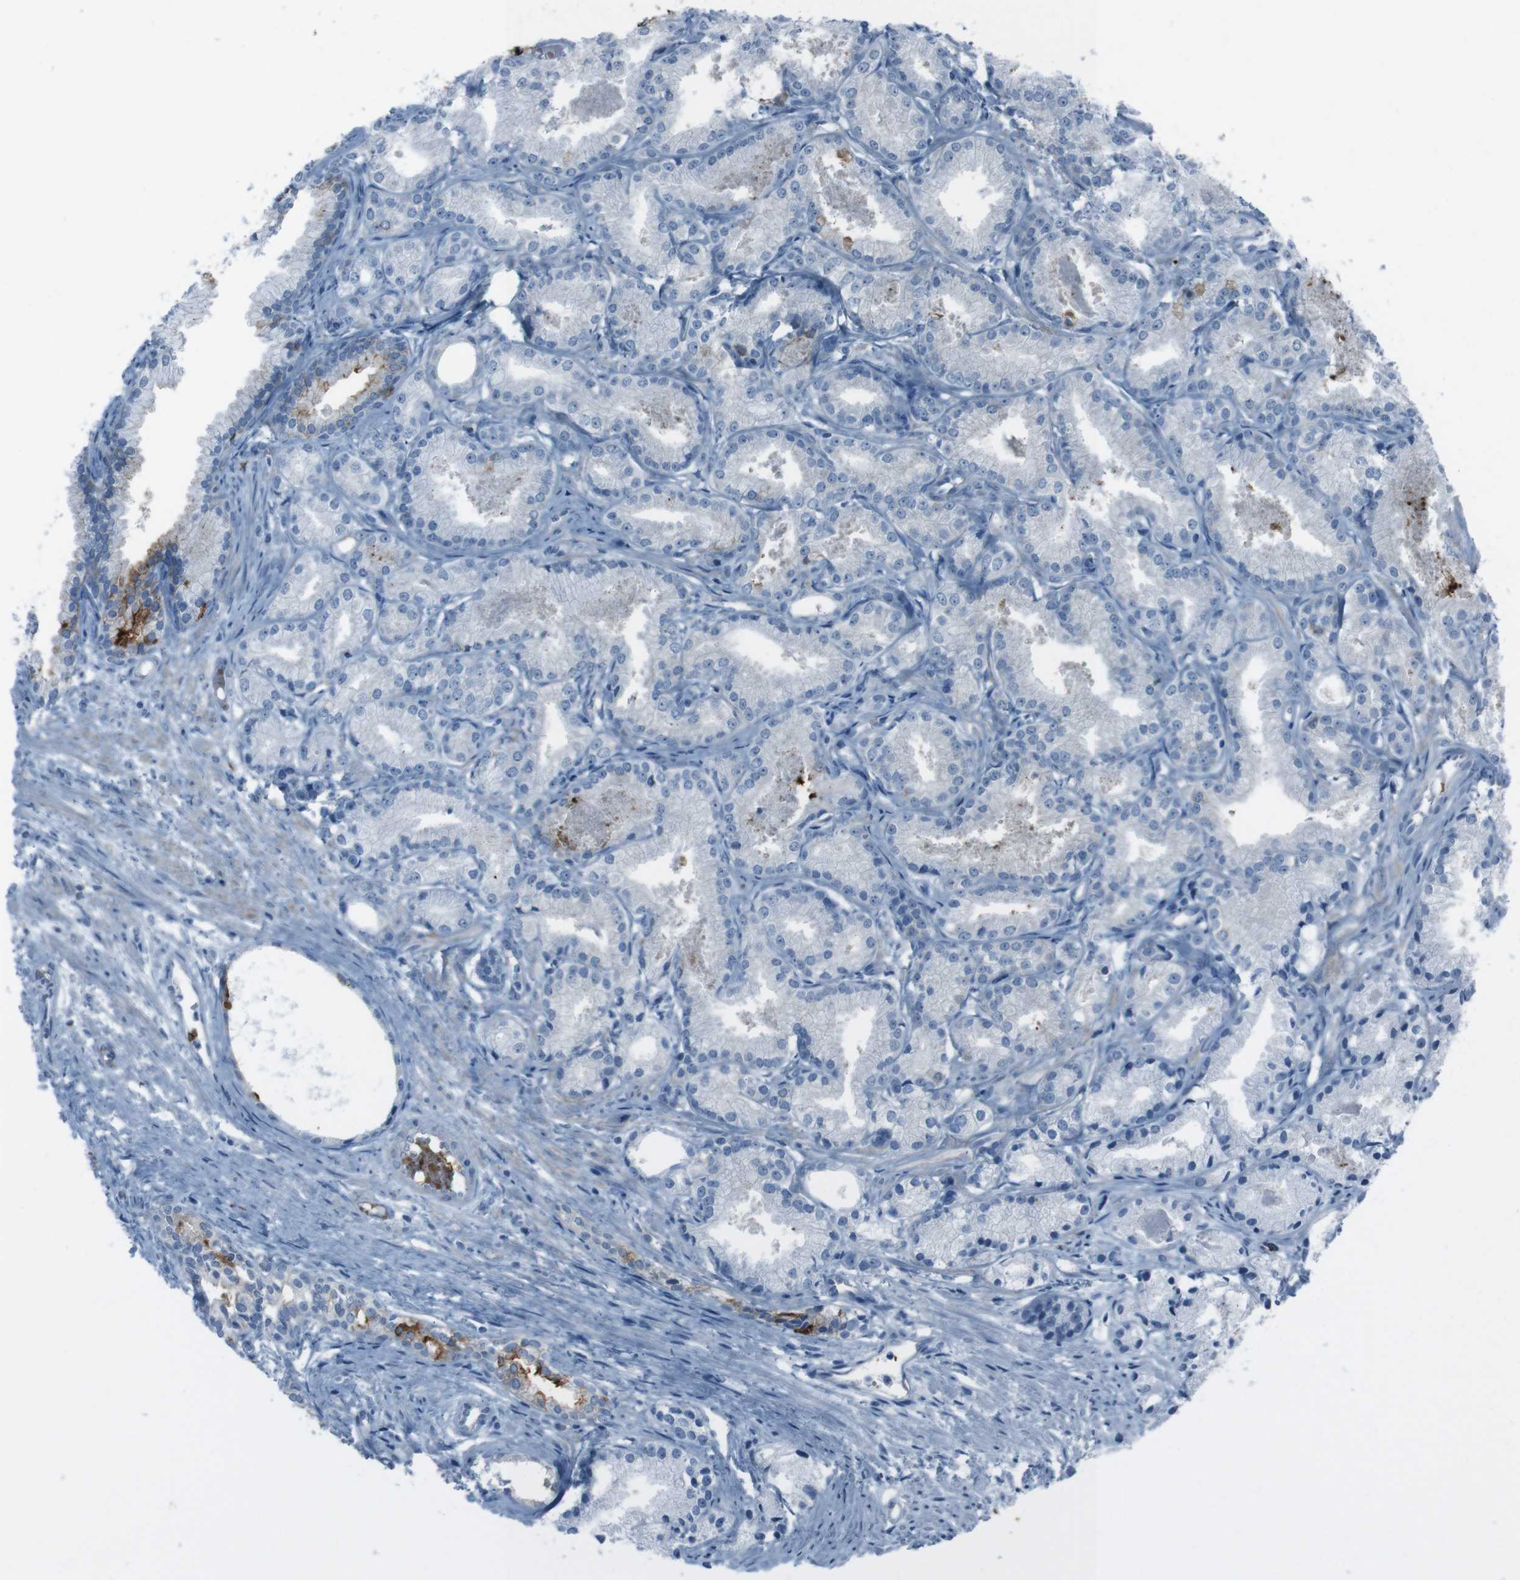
{"staining": {"intensity": "negative", "quantity": "none", "location": "none"}, "tissue": "prostate cancer", "cell_type": "Tumor cells", "image_type": "cancer", "snomed": [{"axis": "morphology", "description": "Adenocarcinoma, Low grade"}, {"axis": "topography", "description": "Prostate"}], "caption": "Human prostate low-grade adenocarcinoma stained for a protein using immunohistochemistry reveals no staining in tumor cells.", "gene": "ST6GAL1", "patient": {"sex": "male", "age": 72}}